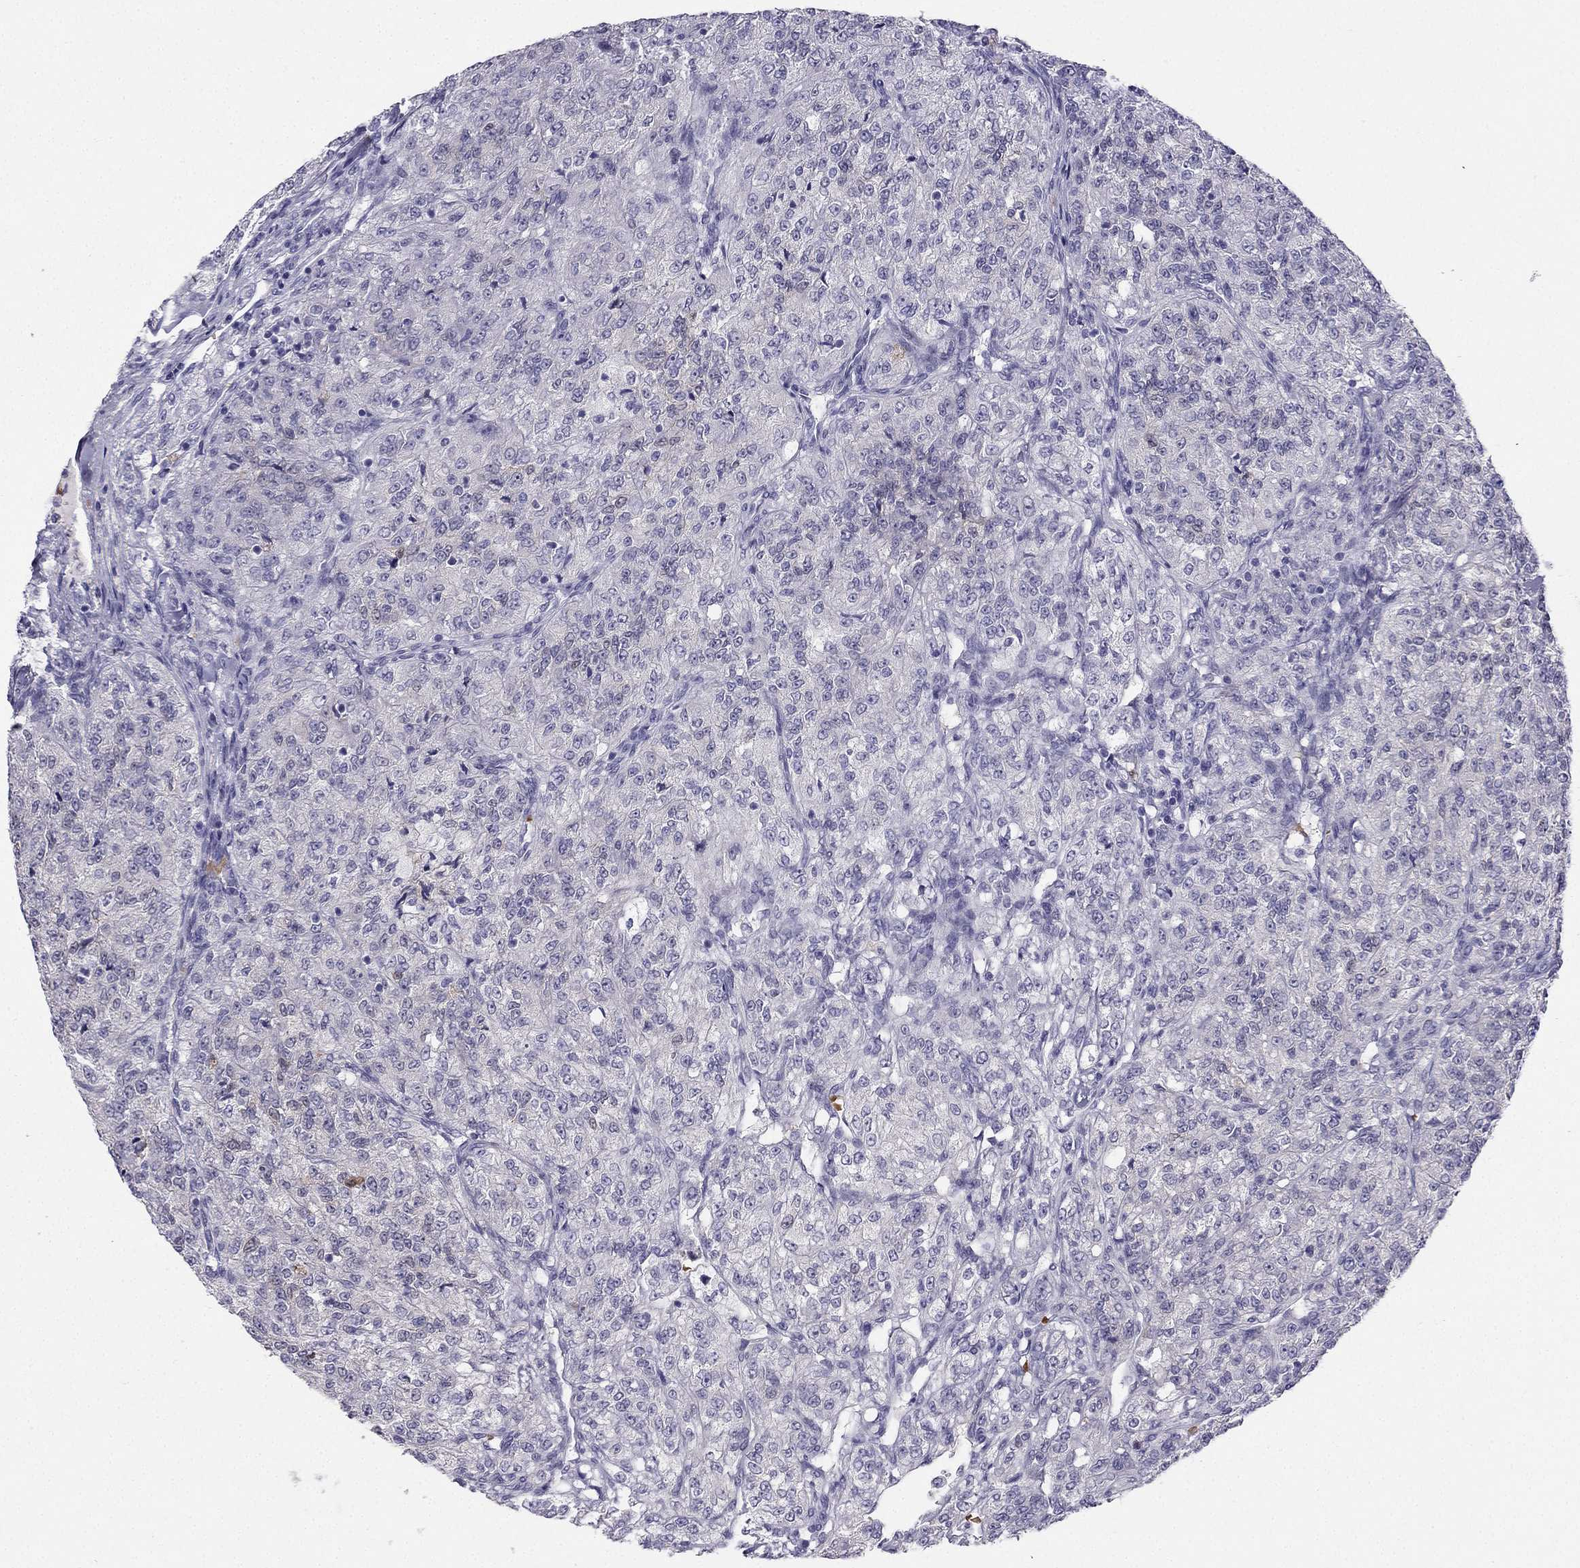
{"staining": {"intensity": "weak", "quantity": "<25%", "location": "nuclear"}, "tissue": "renal cancer", "cell_type": "Tumor cells", "image_type": "cancer", "snomed": [{"axis": "morphology", "description": "Adenocarcinoma, NOS"}, {"axis": "topography", "description": "Kidney"}], "caption": "The micrograph demonstrates no staining of tumor cells in renal cancer.", "gene": "RSPH14", "patient": {"sex": "female", "age": 63}}